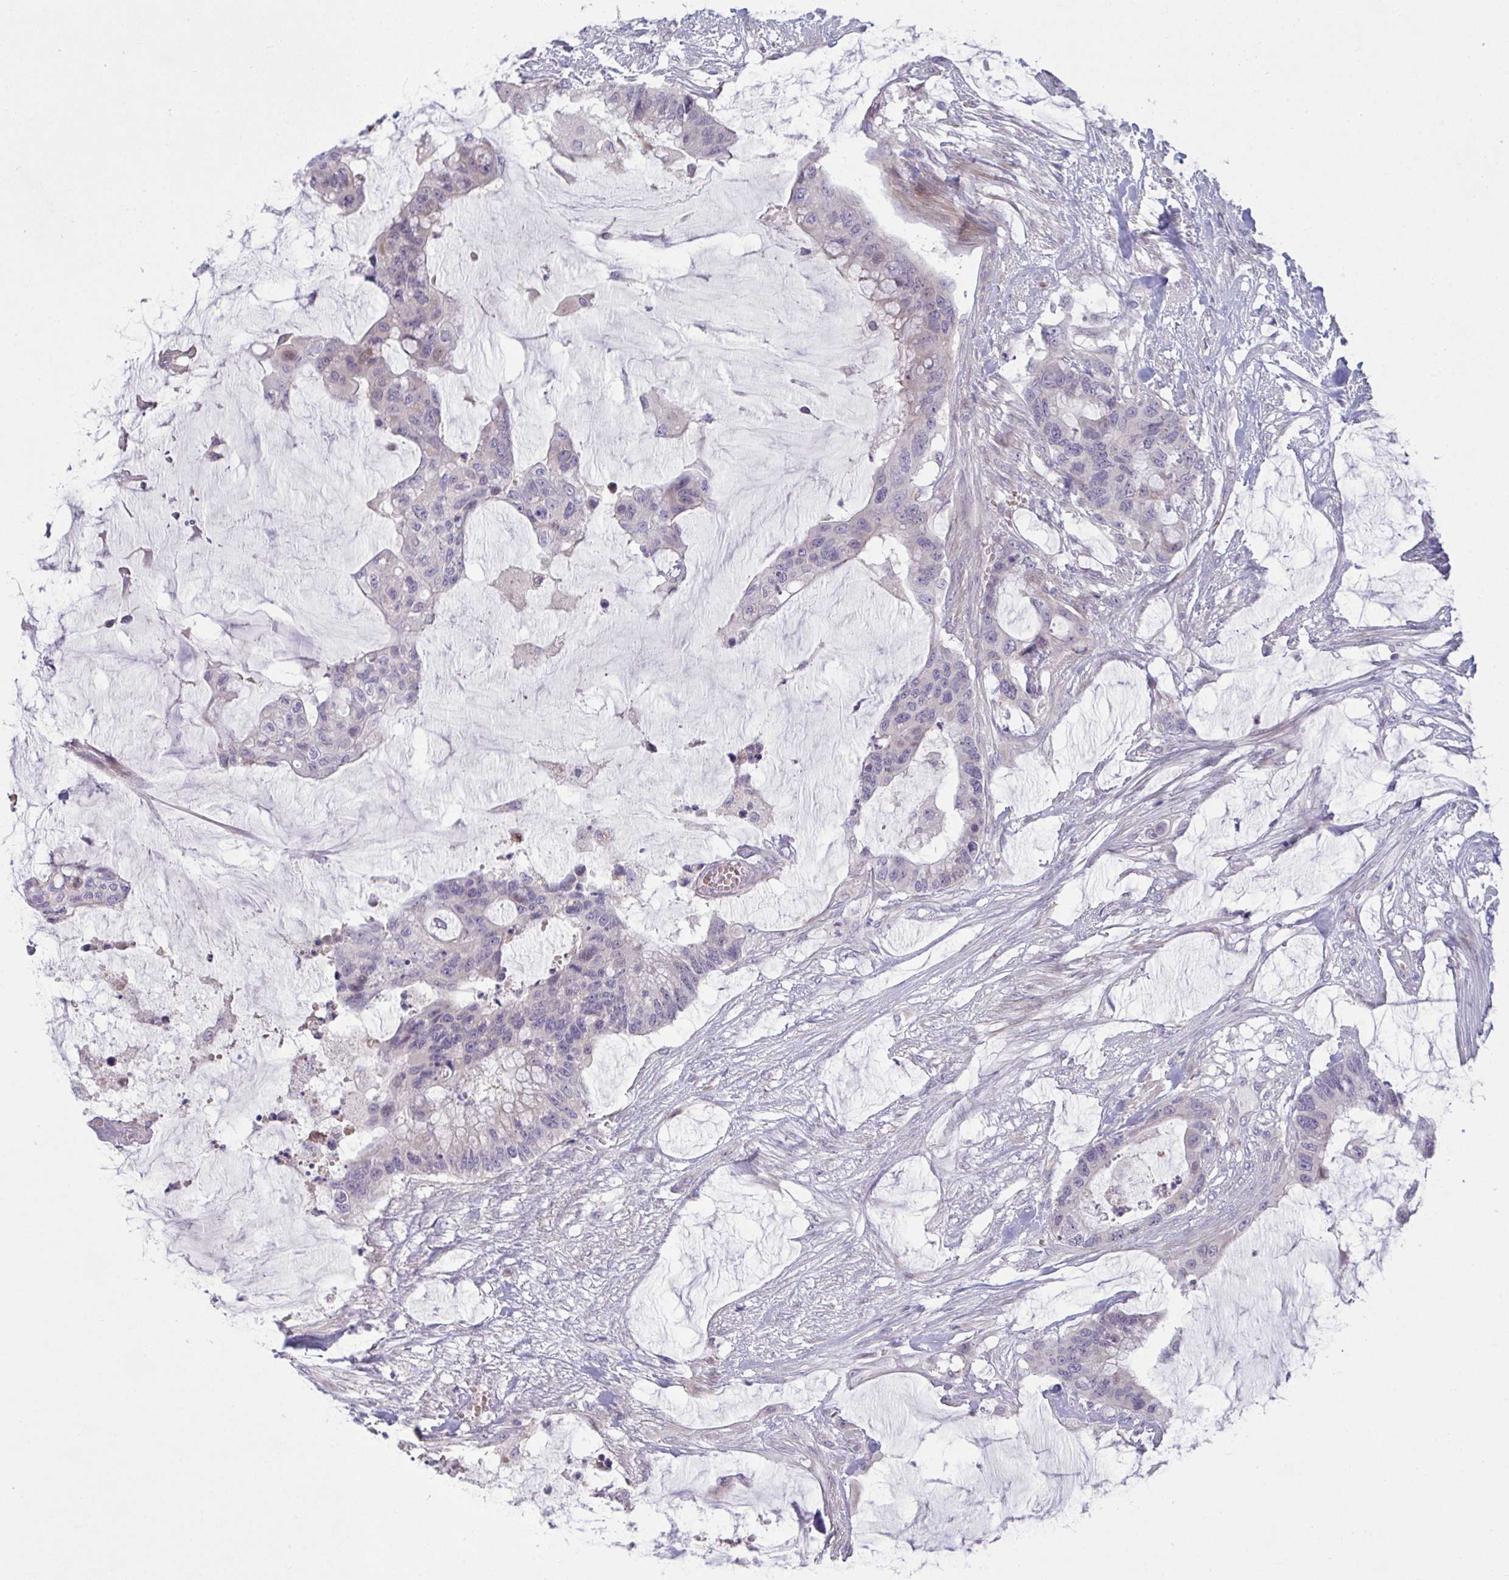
{"staining": {"intensity": "negative", "quantity": "none", "location": "none"}, "tissue": "colorectal cancer", "cell_type": "Tumor cells", "image_type": "cancer", "snomed": [{"axis": "morphology", "description": "Adenocarcinoma, NOS"}, {"axis": "topography", "description": "Rectum"}], "caption": "DAB immunohistochemical staining of human colorectal adenocarcinoma demonstrates no significant staining in tumor cells.", "gene": "VWC2", "patient": {"sex": "female", "age": 59}}